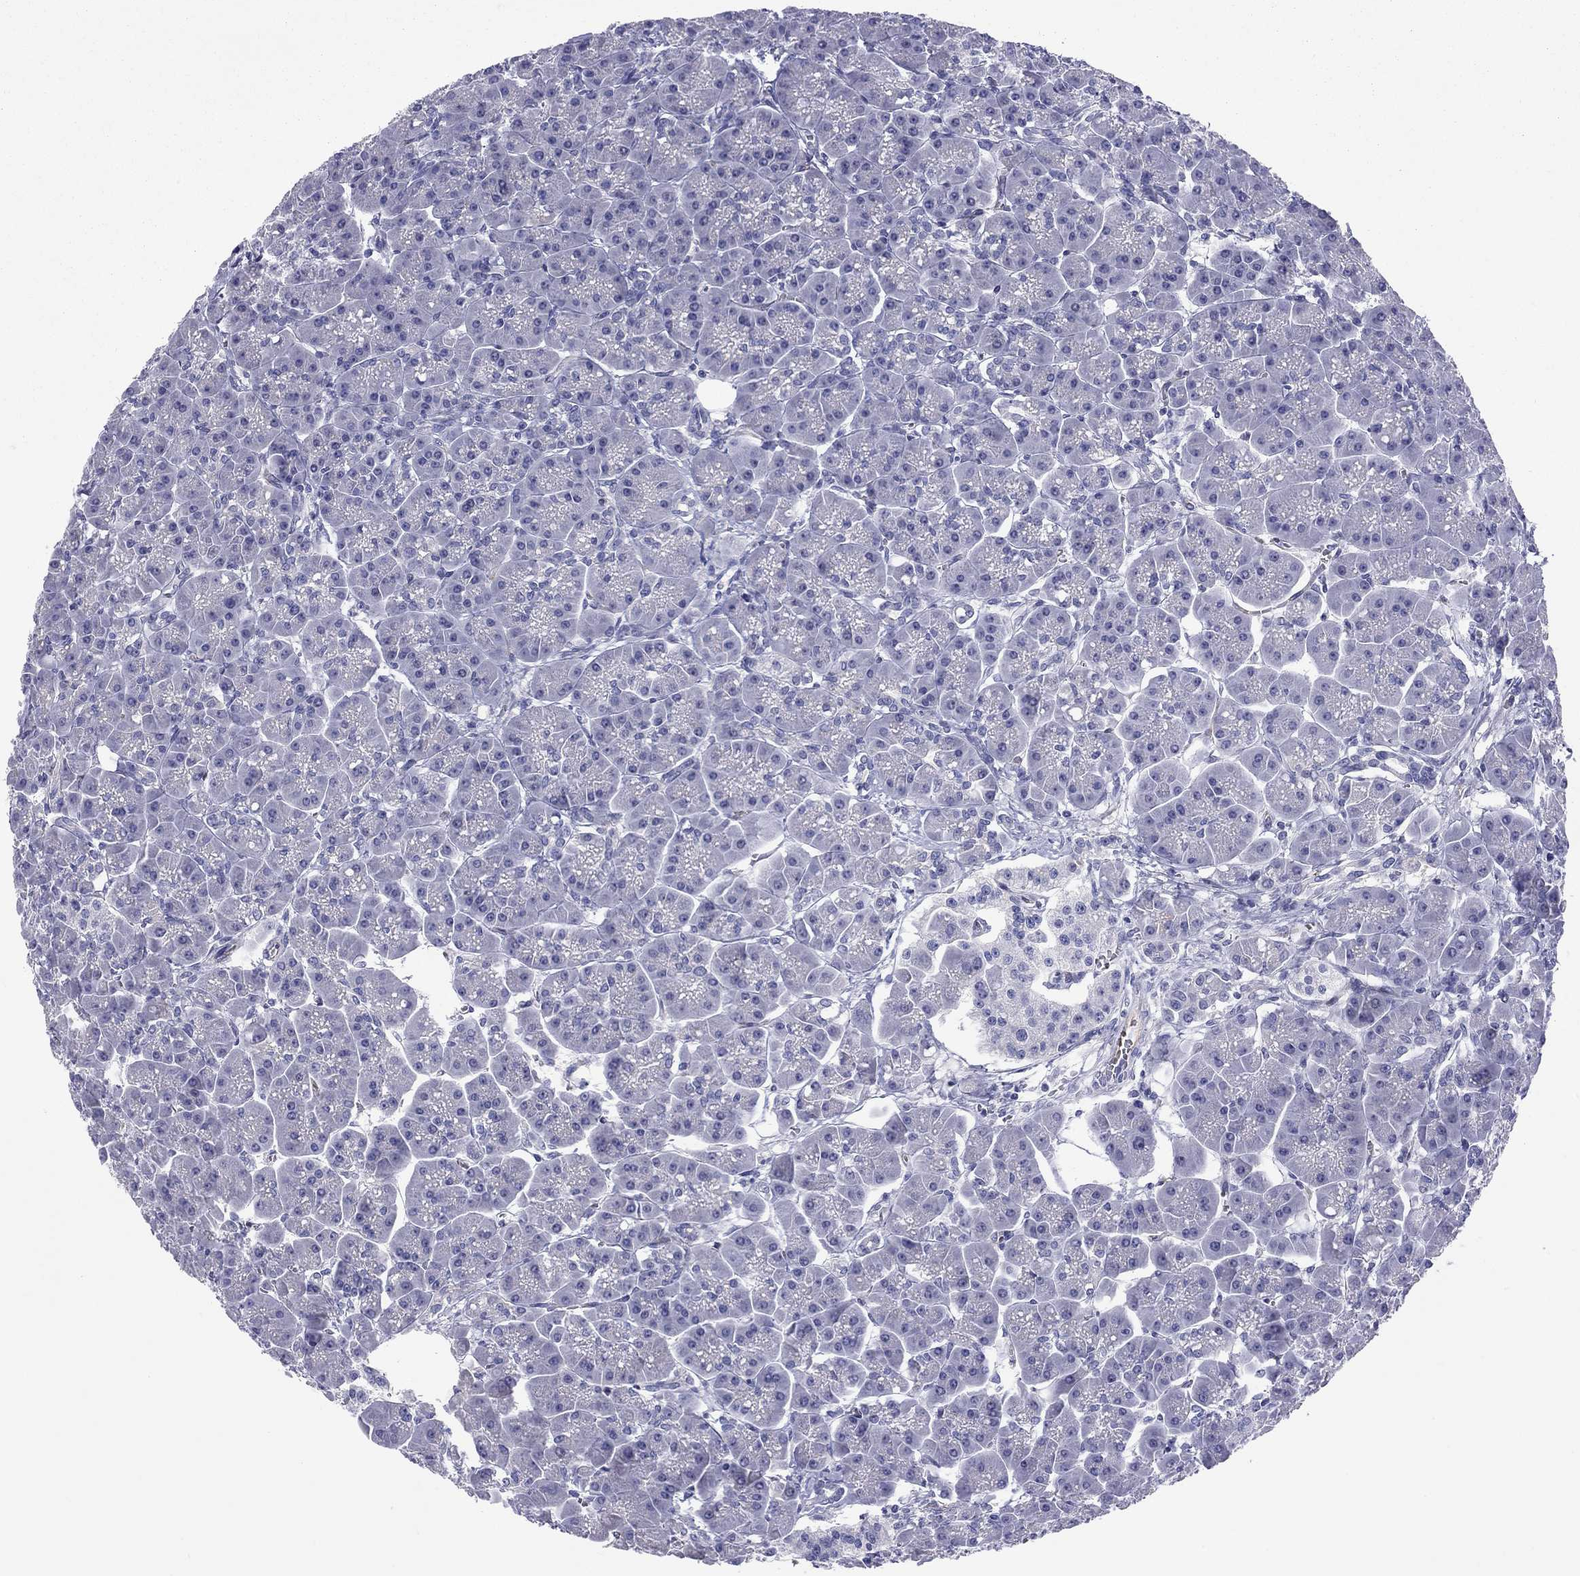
{"staining": {"intensity": "negative", "quantity": "none", "location": "none"}, "tissue": "pancreas", "cell_type": "Exocrine glandular cells", "image_type": "normal", "snomed": [{"axis": "morphology", "description": "Normal tissue, NOS"}, {"axis": "topography", "description": "Pancreas"}], "caption": "The histopathology image displays no significant staining in exocrine glandular cells of pancreas. The staining was performed using DAB to visualize the protein expression in brown, while the nuclei were stained in blue with hematoxylin (Magnification: 20x).", "gene": "CMYA5", "patient": {"sex": "male", "age": 70}}